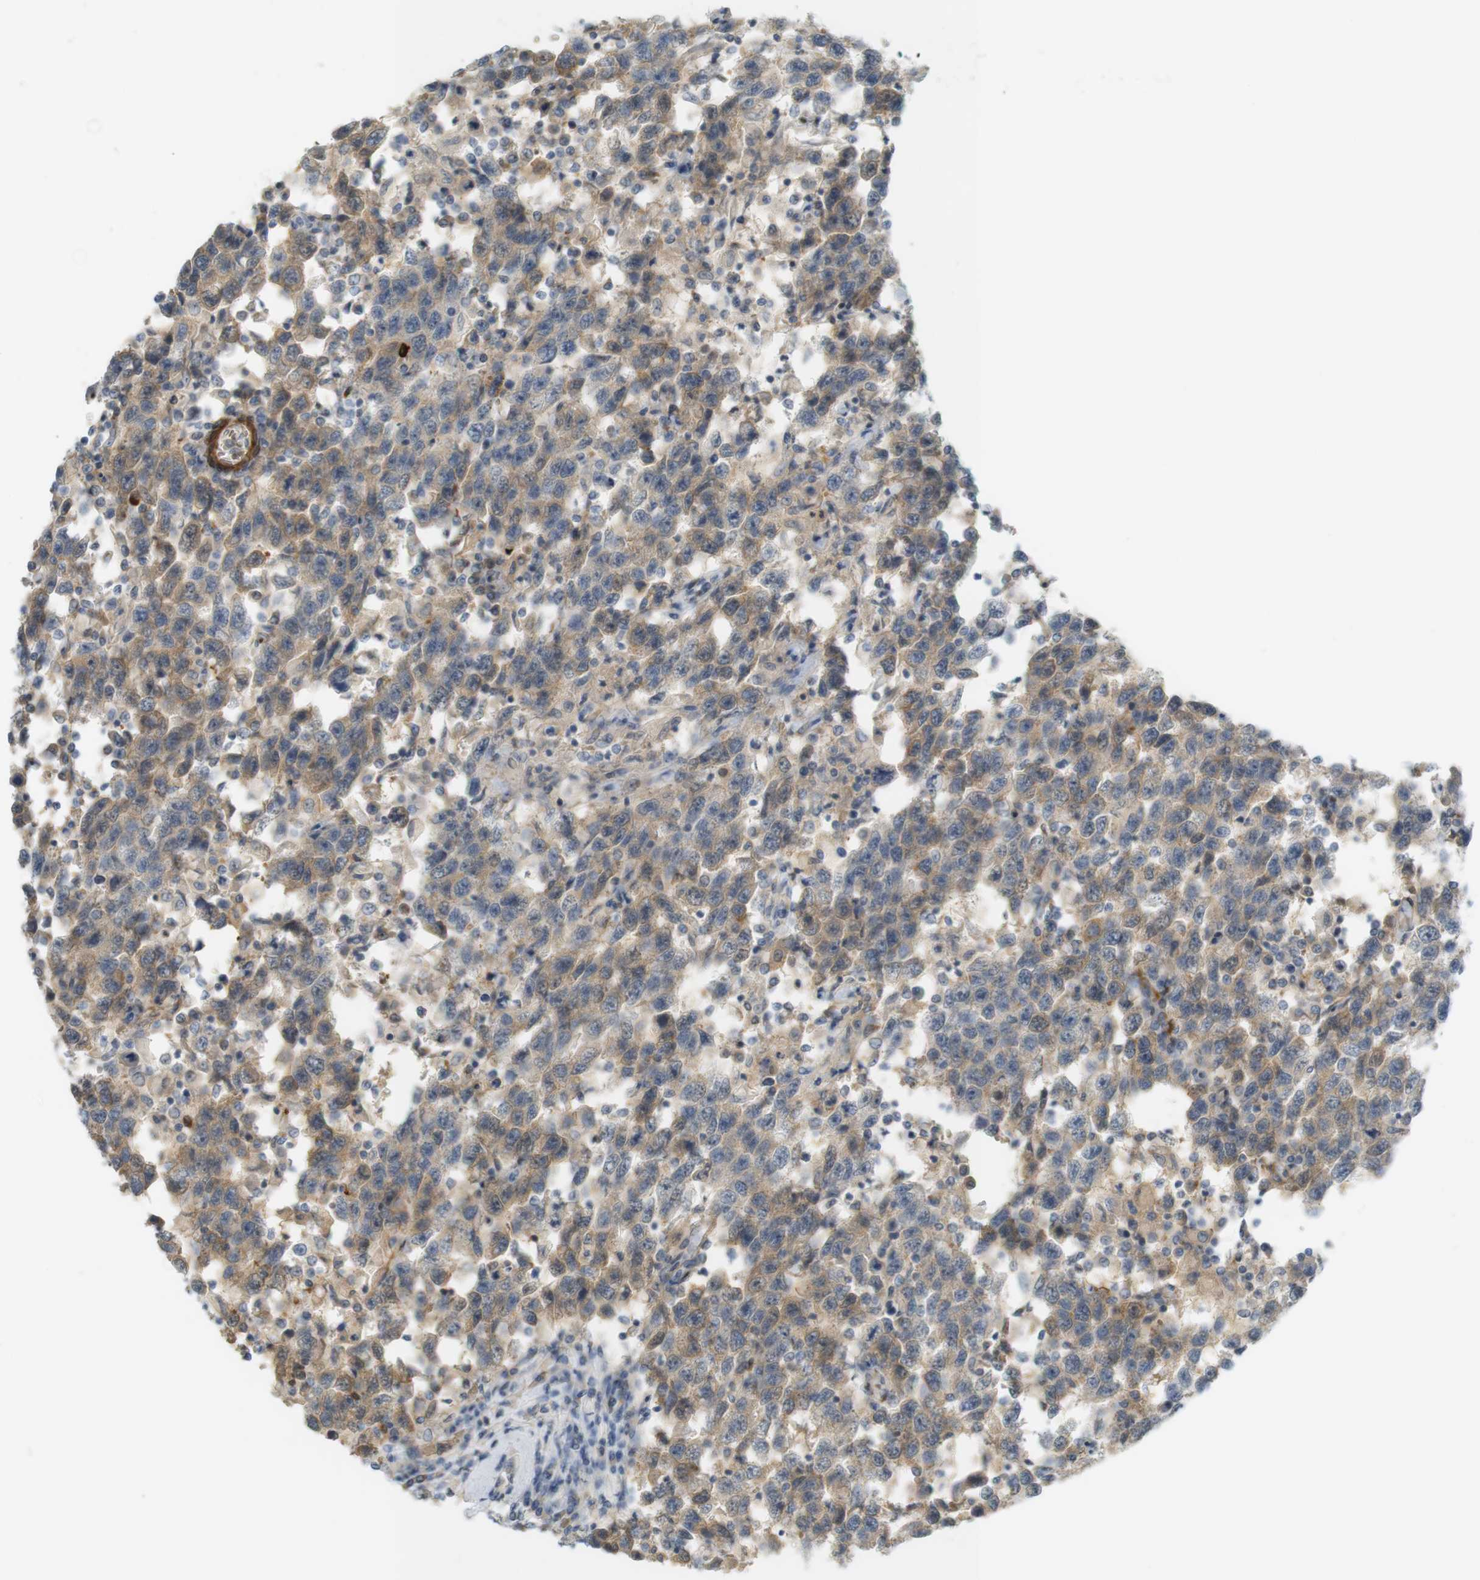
{"staining": {"intensity": "weak", "quantity": "25%-75%", "location": "cytoplasmic/membranous"}, "tissue": "testis cancer", "cell_type": "Tumor cells", "image_type": "cancer", "snomed": [{"axis": "morphology", "description": "Seminoma, NOS"}, {"axis": "topography", "description": "Testis"}], "caption": "A high-resolution micrograph shows immunohistochemistry (IHC) staining of seminoma (testis), which displays weak cytoplasmic/membranous staining in about 25%-75% of tumor cells.", "gene": "PDE3A", "patient": {"sex": "male", "age": 41}}